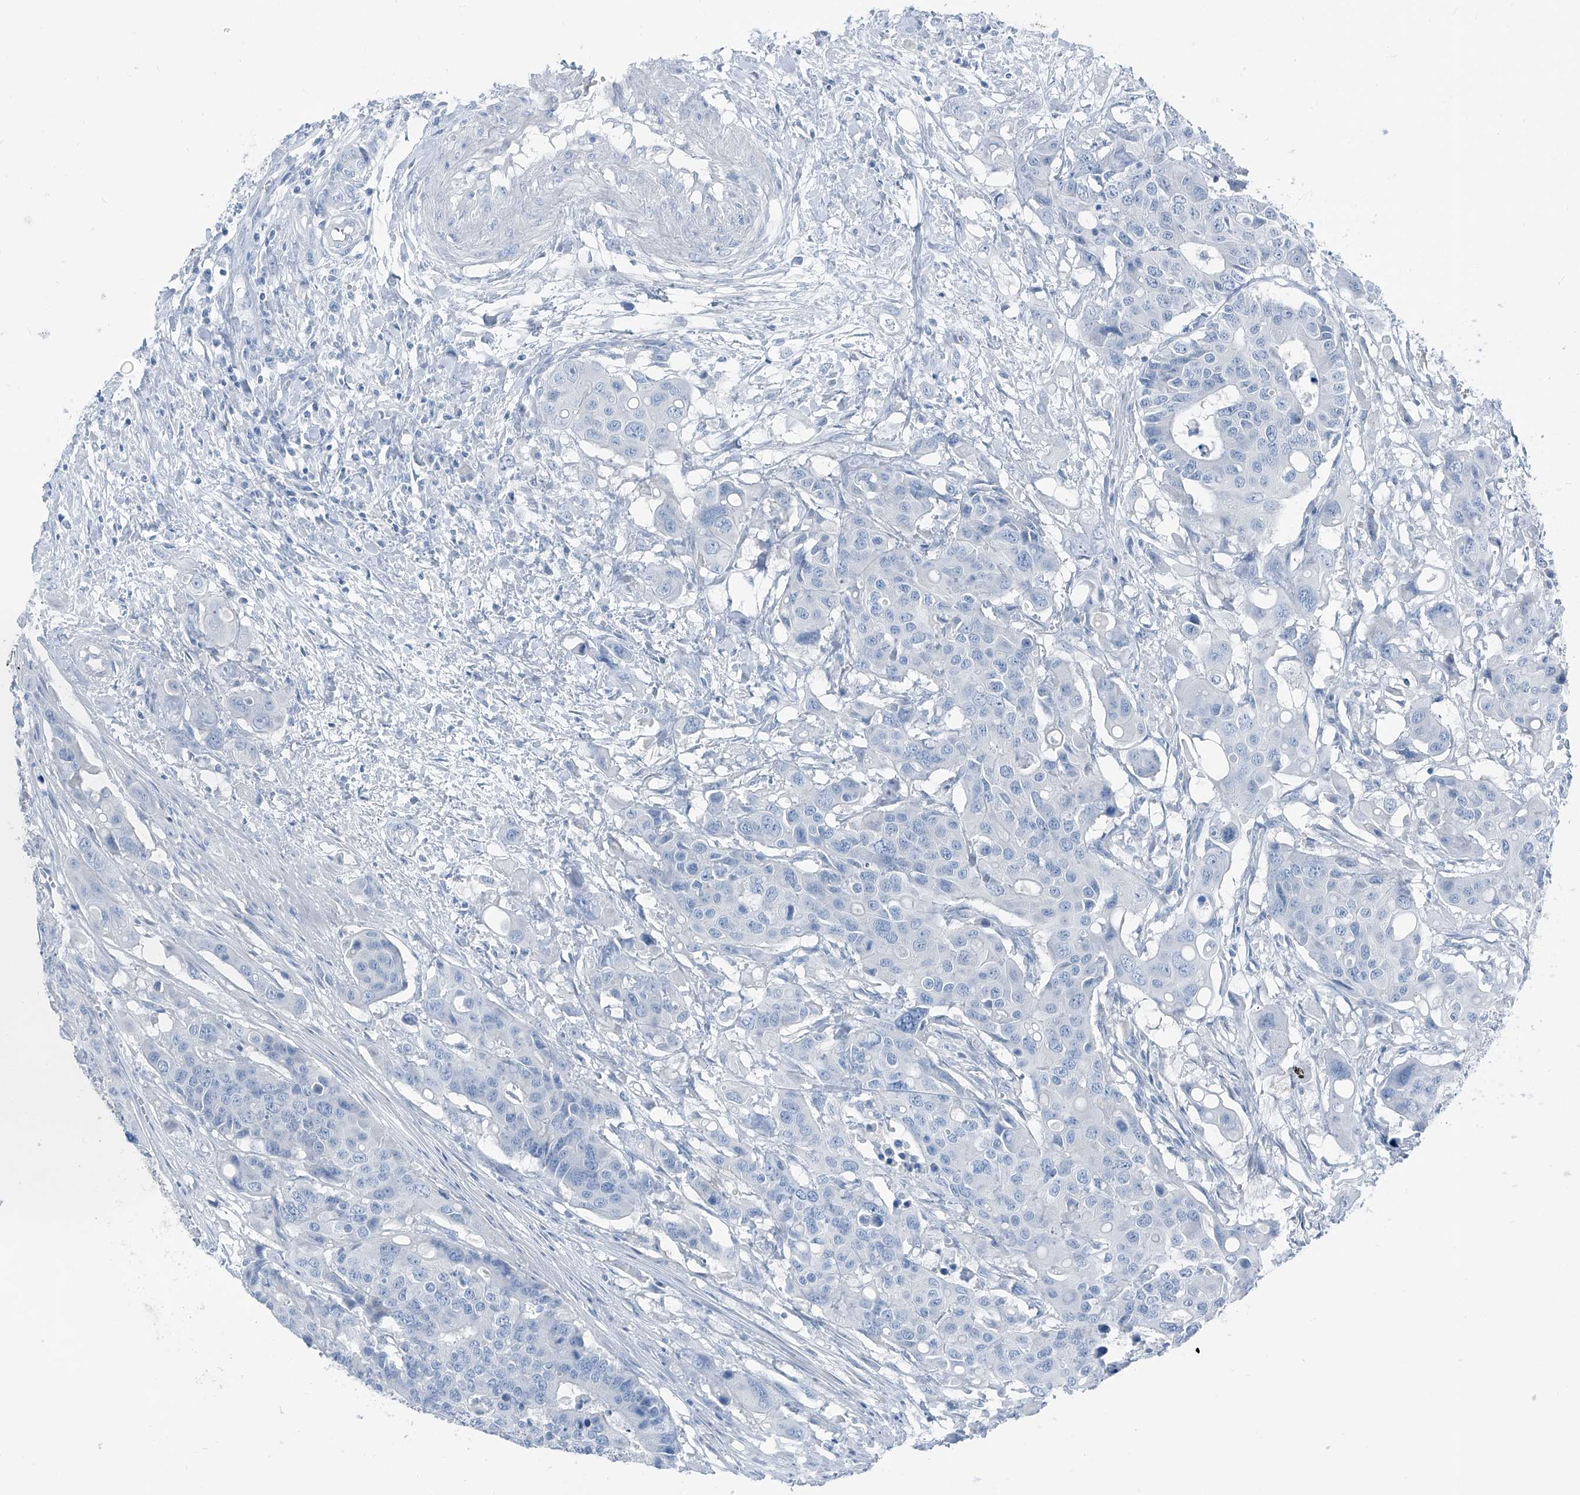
{"staining": {"intensity": "negative", "quantity": "none", "location": "none"}, "tissue": "colorectal cancer", "cell_type": "Tumor cells", "image_type": "cancer", "snomed": [{"axis": "morphology", "description": "Adenocarcinoma, NOS"}, {"axis": "topography", "description": "Colon"}], "caption": "A high-resolution micrograph shows immunohistochemistry (IHC) staining of colorectal cancer (adenocarcinoma), which shows no significant staining in tumor cells.", "gene": "RGN", "patient": {"sex": "male", "age": 77}}